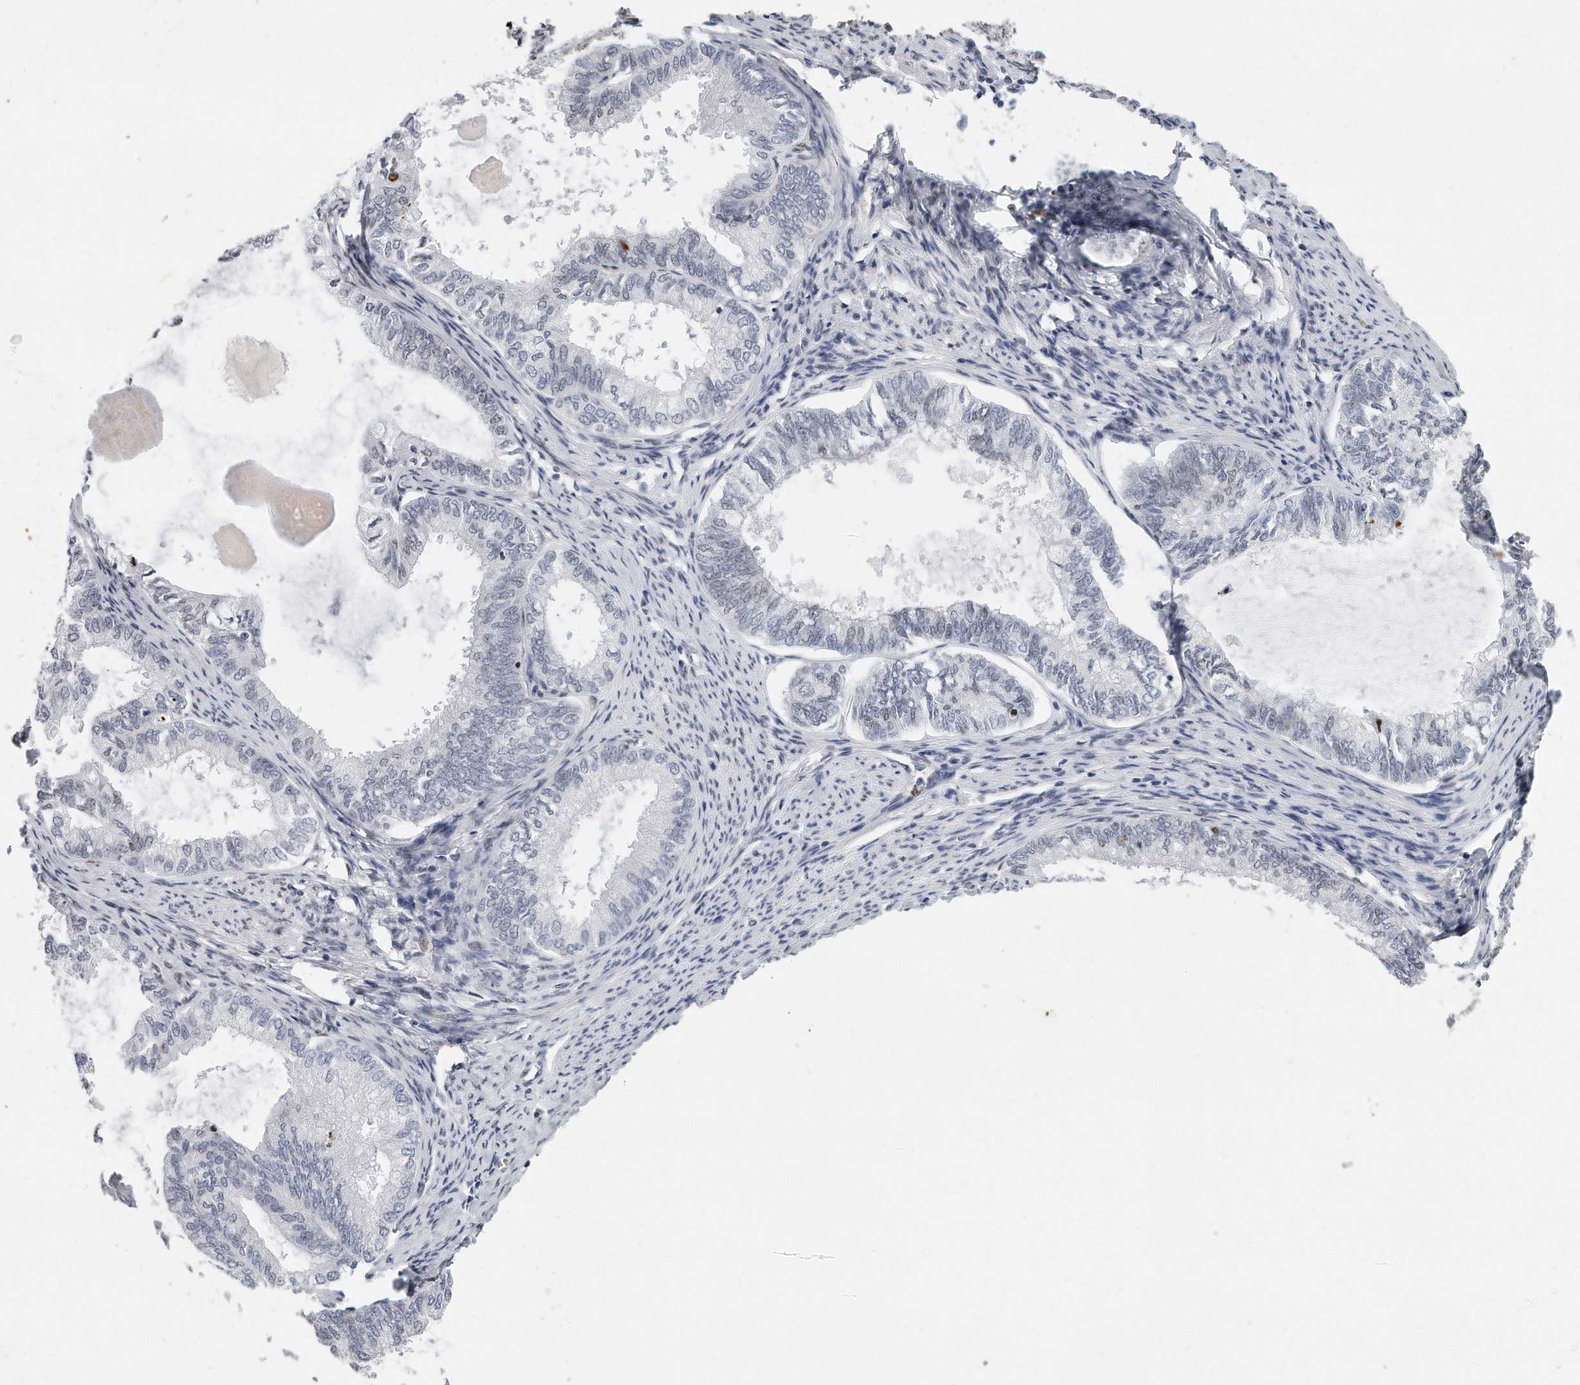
{"staining": {"intensity": "negative", "quantity": "none", "location": "none"}, "tissue": "endometrial cancer", "cell_type": "Tumor cells", "image_type": "cancer", "snomed": [{"axis": "morphology", "description": "Adenocarcinoma, NOS"}, {"axis": "topography", "description": "Endometrium"}], "caption": "High magnification brightfield microscopy of adenocarcinoma (endometrial) stained with DAB (brown) and counterstained with hematoxylin (blue): tumor cells show no significant staining.", "gene": "CTBP2", "patient": {"sex": "female", "age": 86}}